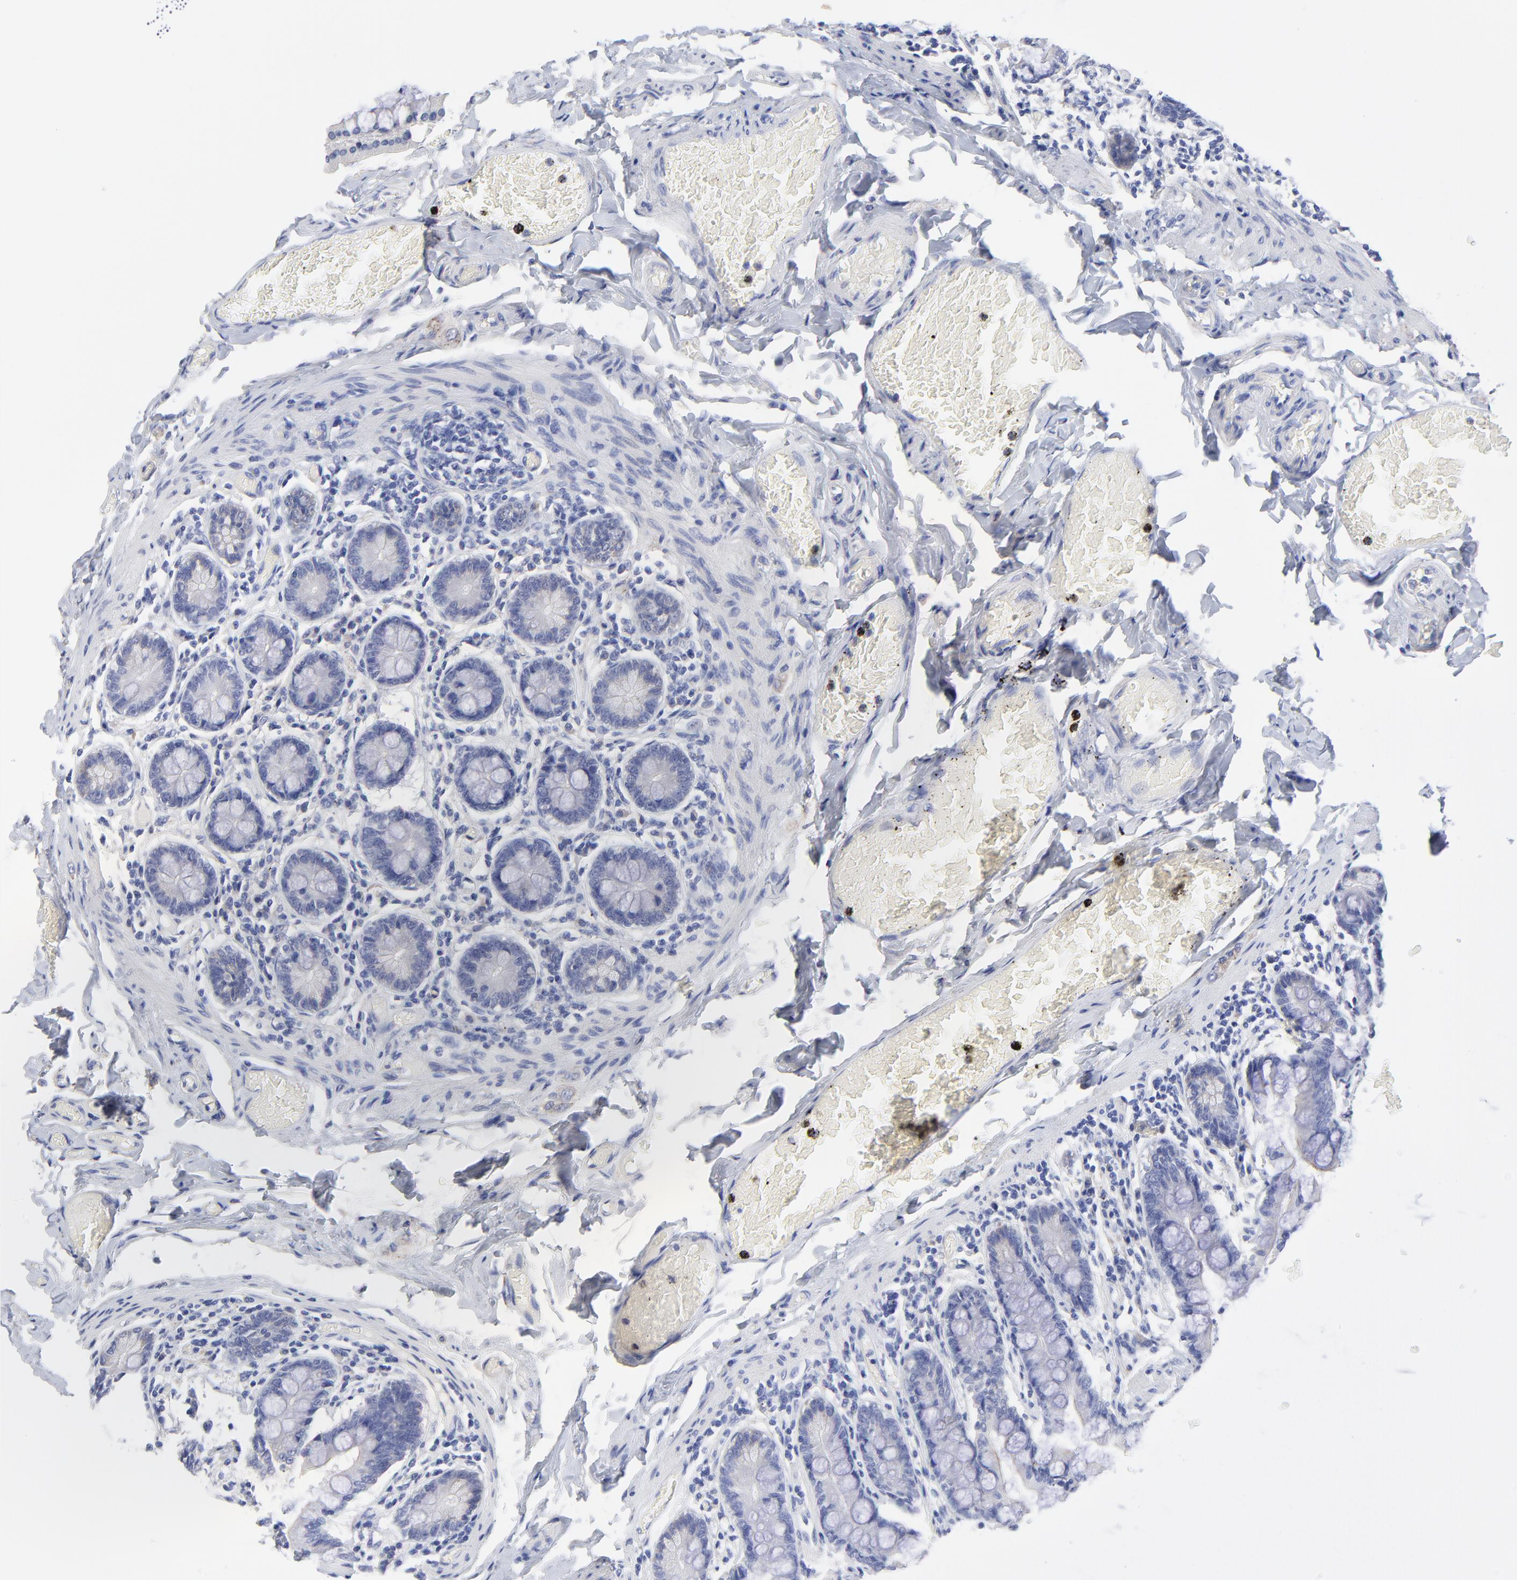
{"staining": {"intensity": "negative", "quantity": "none", "location": "none"}, "tissue": "small intestine", "cell_type": "Glandular cells", "image_type": "normal", "snomed": [{"axis": "morphology", "description": "Normal tissue, NOS"}, {"axis": "topography", "description": "Small intestine"}], "caption": "DAB immunohistochemical staining of normal small intestine exhibits no significant positivity in glandular cells.", "gene": "DUSP9", "patient": {"sex": "male", "age": 41}}